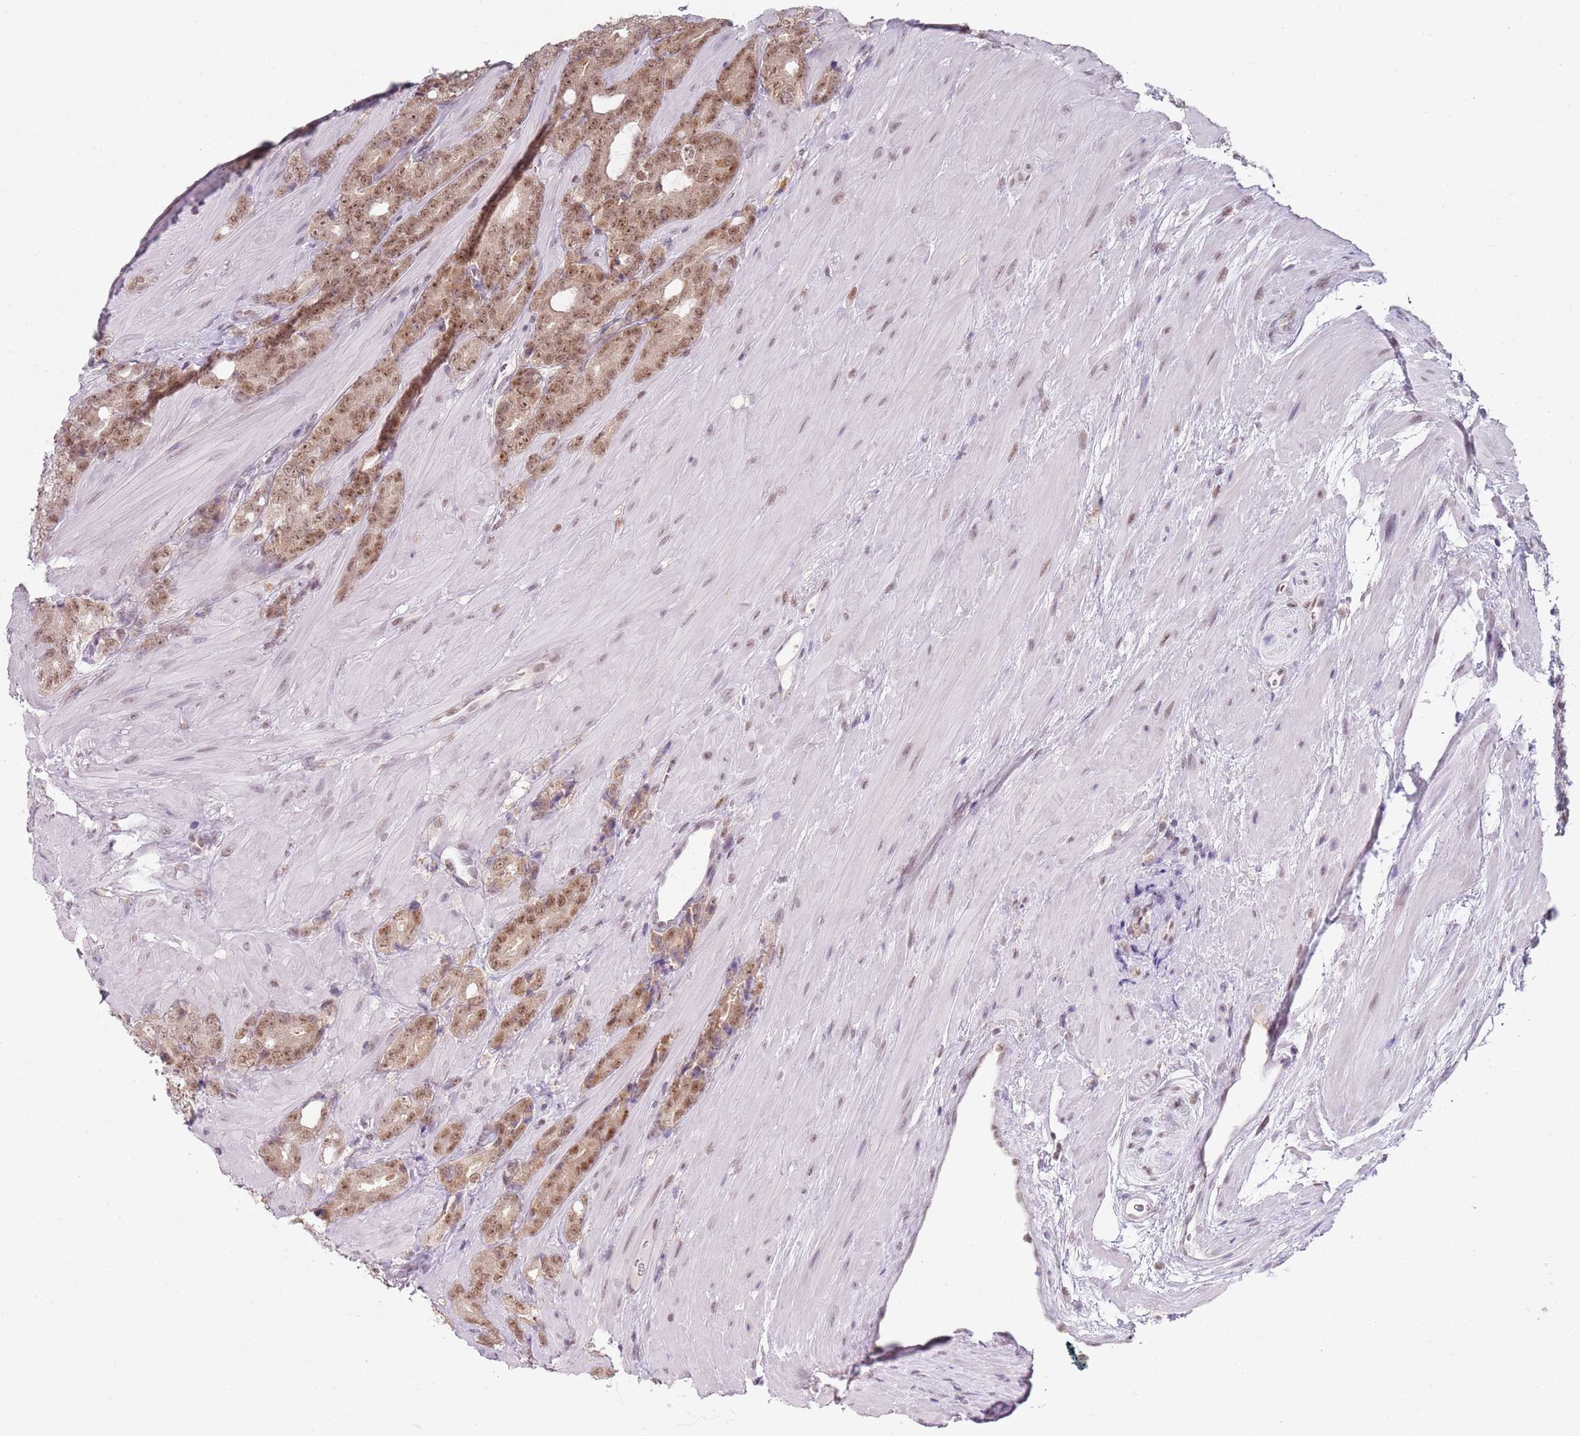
{"staining": {"intensity": "moderate", "quantity": ">75%", "location": "nuclear"}, "tissue": "prostate cancer", "cell_type": "Tumor cells", "image_type": "cancer", "snomed": [{"axis": "morphology", "description": "Adenocarcinoma, High grade"}, {"axis": "topography", "description": "Prostate"}], "caption": "Moderate nuclear expression for a protein is present in about >75% of tumor cells of prostate cancer (high-grade adenocarcinoma) using immunohistochemistry.", "gene": "SMARCAL1", "patient": {"sex": "male", "age": 62}}